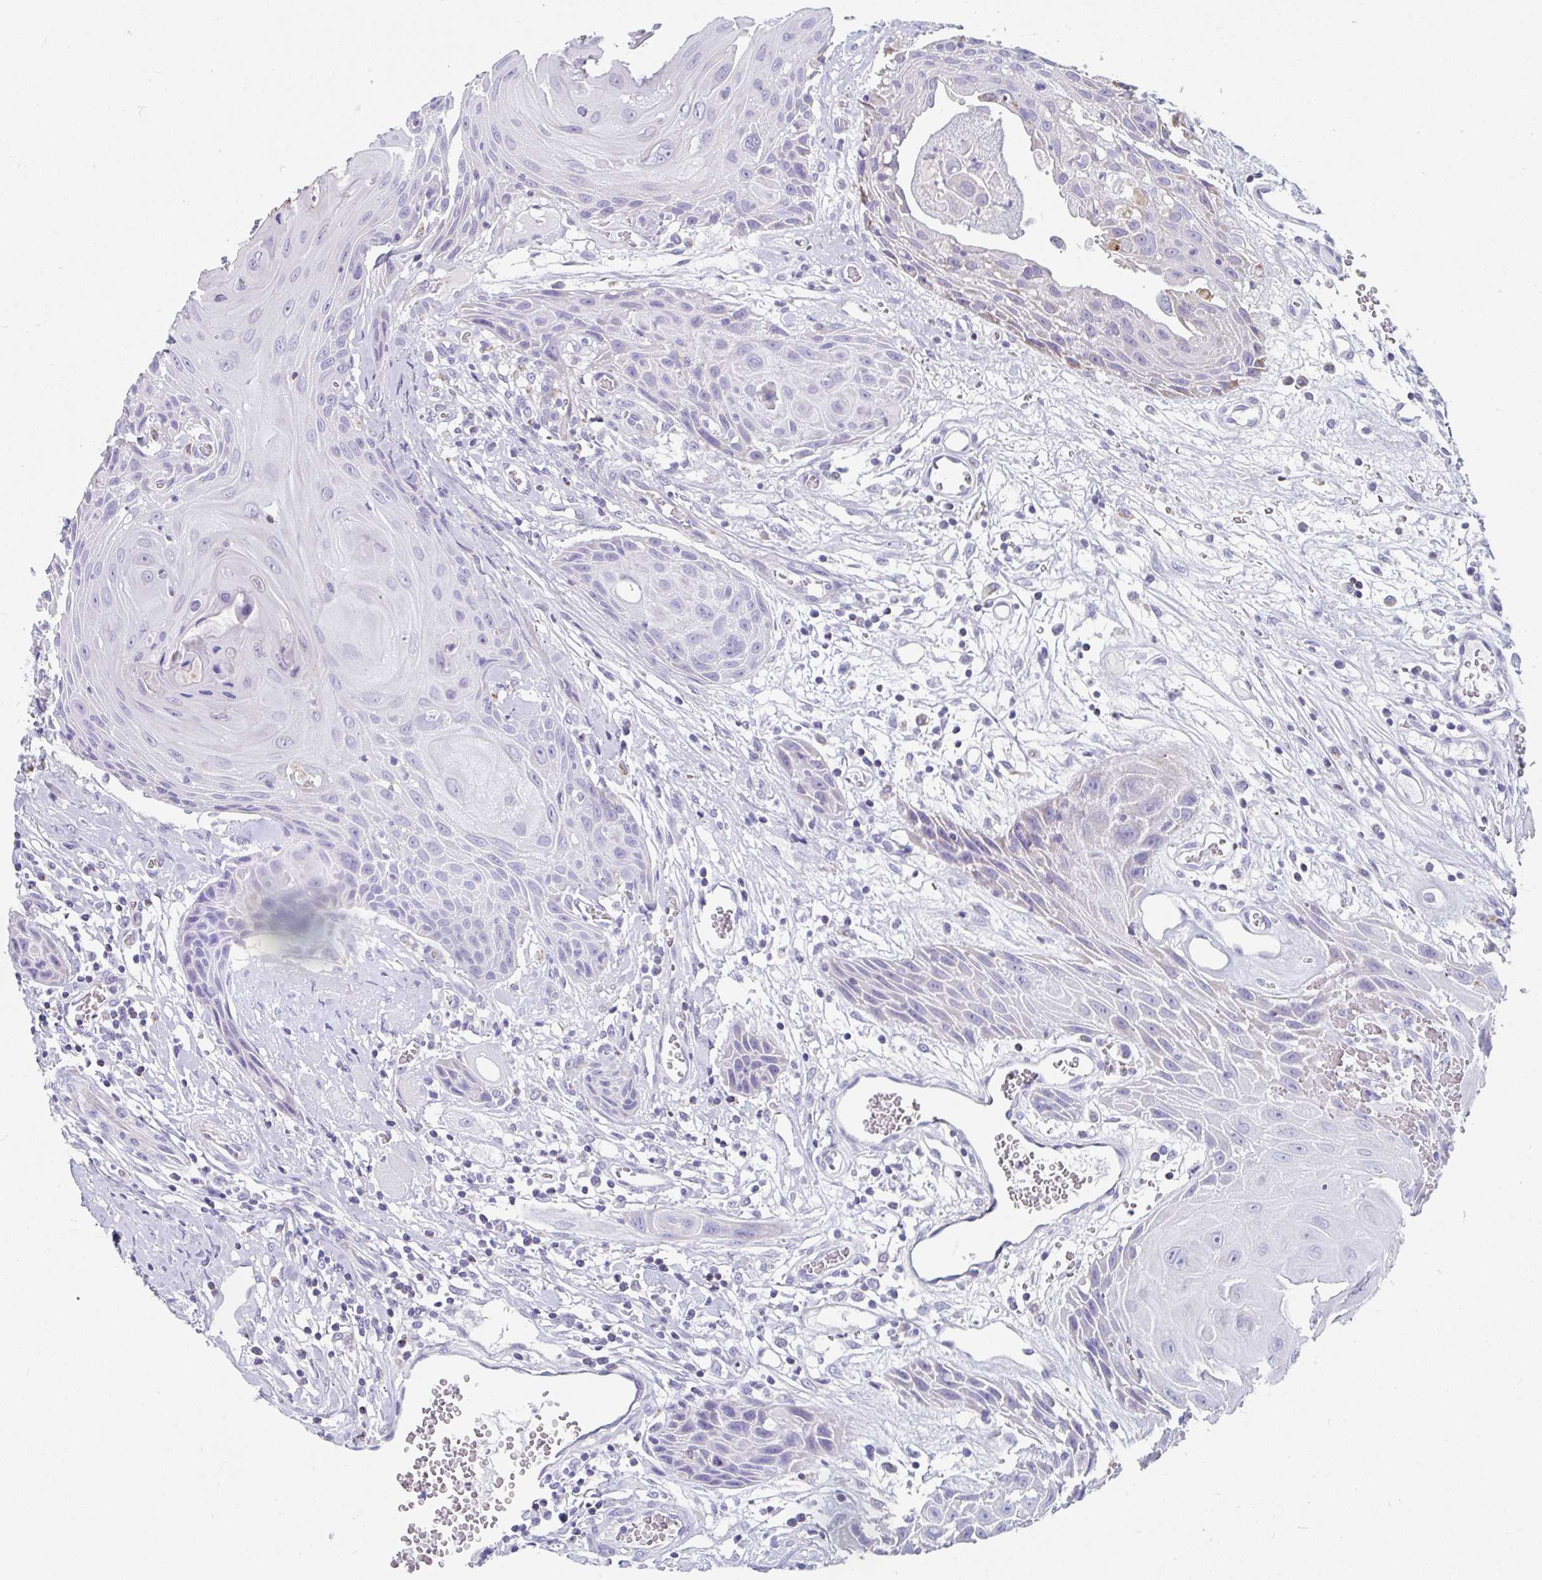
{"staining": {"intensity": "weak", "quantity": "<25%", "location": "cytoplasmic/membranous"}, "tissue": "head and neck cancer", "cell_type": "Tumor cells", "image_type": "cancer", "snomed": [{"axis": "morphology", "description": "Squamous cell carcinoma, NOS"}, {"axis": "topography", "description": "Oral tissue"}, {"axis": "topography", "description": "Head-Neck"}], "caption": "Immunohistochemical staining of head and neck cancer (squamous cell carcinoma) reveals no significant expression in tumor cells. Nuclei are stained in blue.", "gene": "MGAM2", "patient": {"sex": "male", "age": 49}}